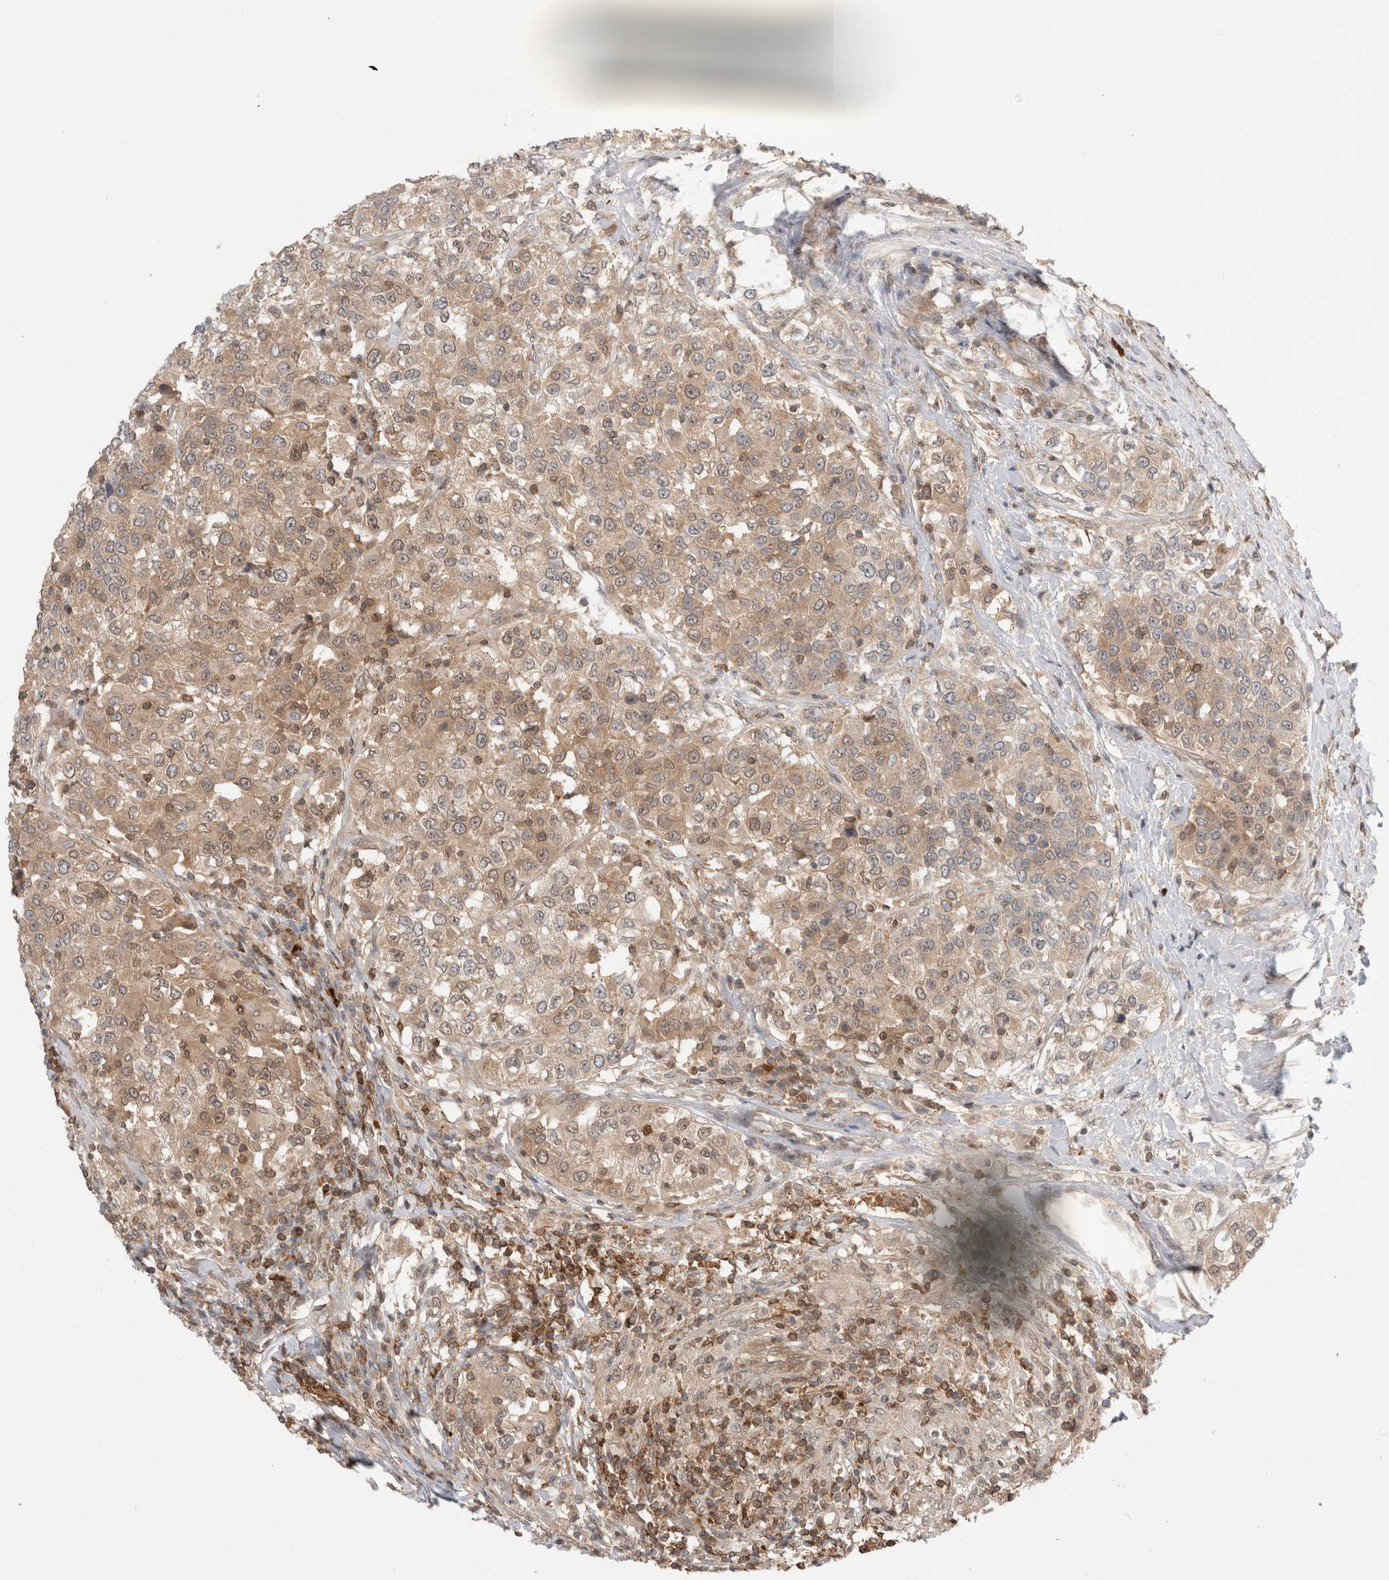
{"staining": {"intensity": "weak", "quantity": ">75%", "location": "cytoplasmic/membranous"}, "tissue": "urothelial cancer", "cell_type": "Tumor cells", "image_type": "cancer", "snomed": [{"axis": "morphology", "description": "Urothelial carcinoma, High grade"}, {"axis": "topography", "description": "Urinary bladder"}], "caption": "Tumor cells demonstrate low levels of weak cytoplasmic/membranous positivity in approximately >75% of cells in urothelial carcinoma (high-grade).", "gene": "NFKB1", "patient": {"sex": "female", "age": 80}}